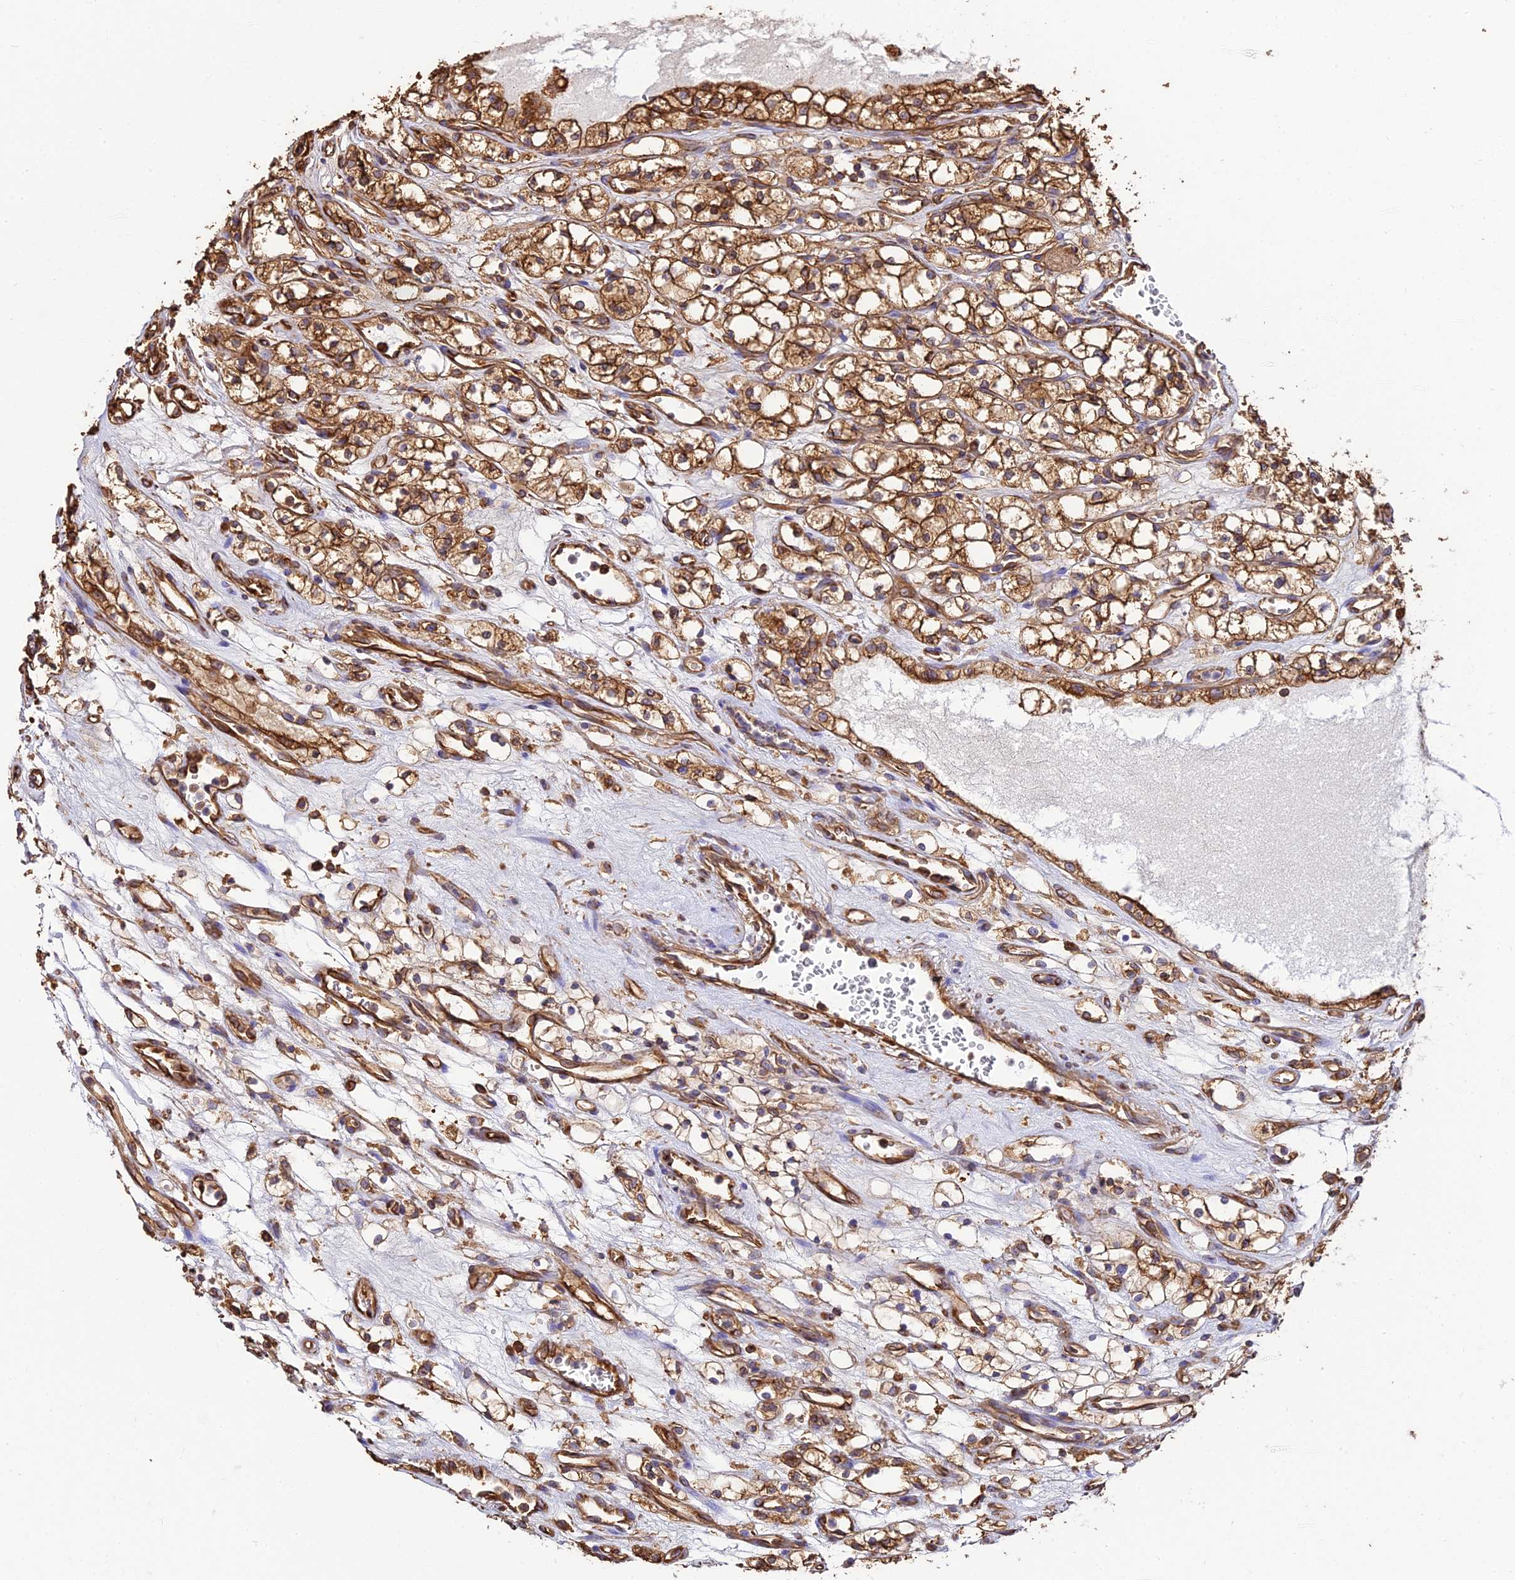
{"staining": {"intensity": "strong", "quantity": ">75%", "location": "cytoplasmic/membranous"}, "tissue": "renal cancer", "cell_type": "Tumor cells", "image_type": "cancer", "snomed": [{"axis": "morphology", "description": "Adenocarcinoma, NOS"}, {"axis": "topography", "description": "Kidney"}], "caption": "Protein staining of adenocarcinoma (renal) tissue shows strong cytoplasmic/membranous expression in about >75% of tumor cells.", "gene": "TUBA3D", "patient": {"sex": "female", "age": 69}}